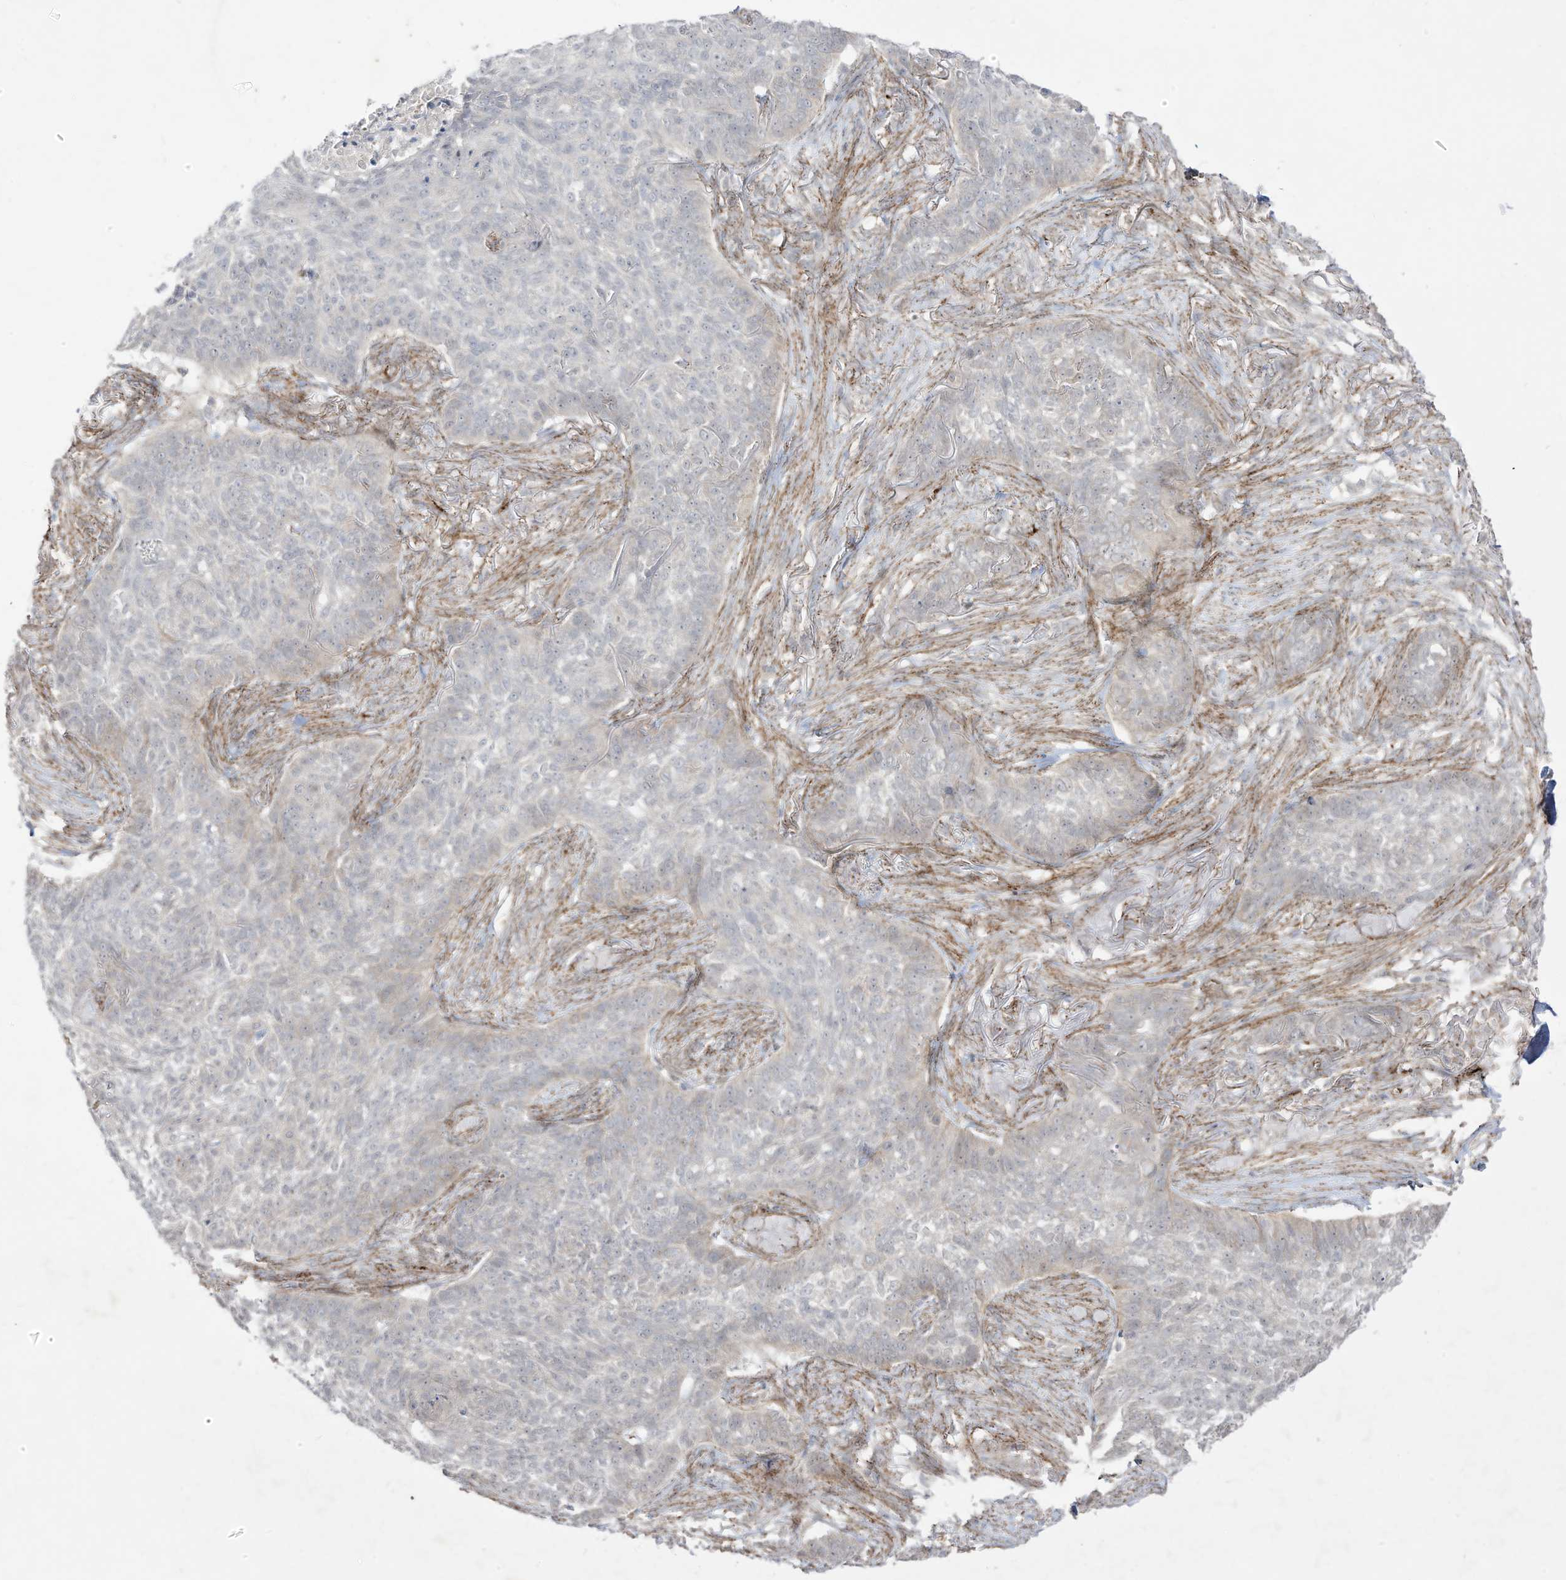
{"staining": {"intensity": "negative", "quantity": "none", "location": "none"}, "tissue": "skin cancer", "cell_type": "Tumor cells", "image_type": "cancer", "snomed": [{"axis": "morphology", "description": "Basal cell carcinoma"}, {"axis": "topography", "description": "Skin"}], "caption": "Immunohistochemical staining of basal cell carcinoma (skin) reveals no significant expression in tumor cells. (DAB (3,3'-diaminobenzidine) immunohistochemistry (IHC), high magnification).", "gene": "ZGRF1", "patient": {"sex": "male", "age": 85}}